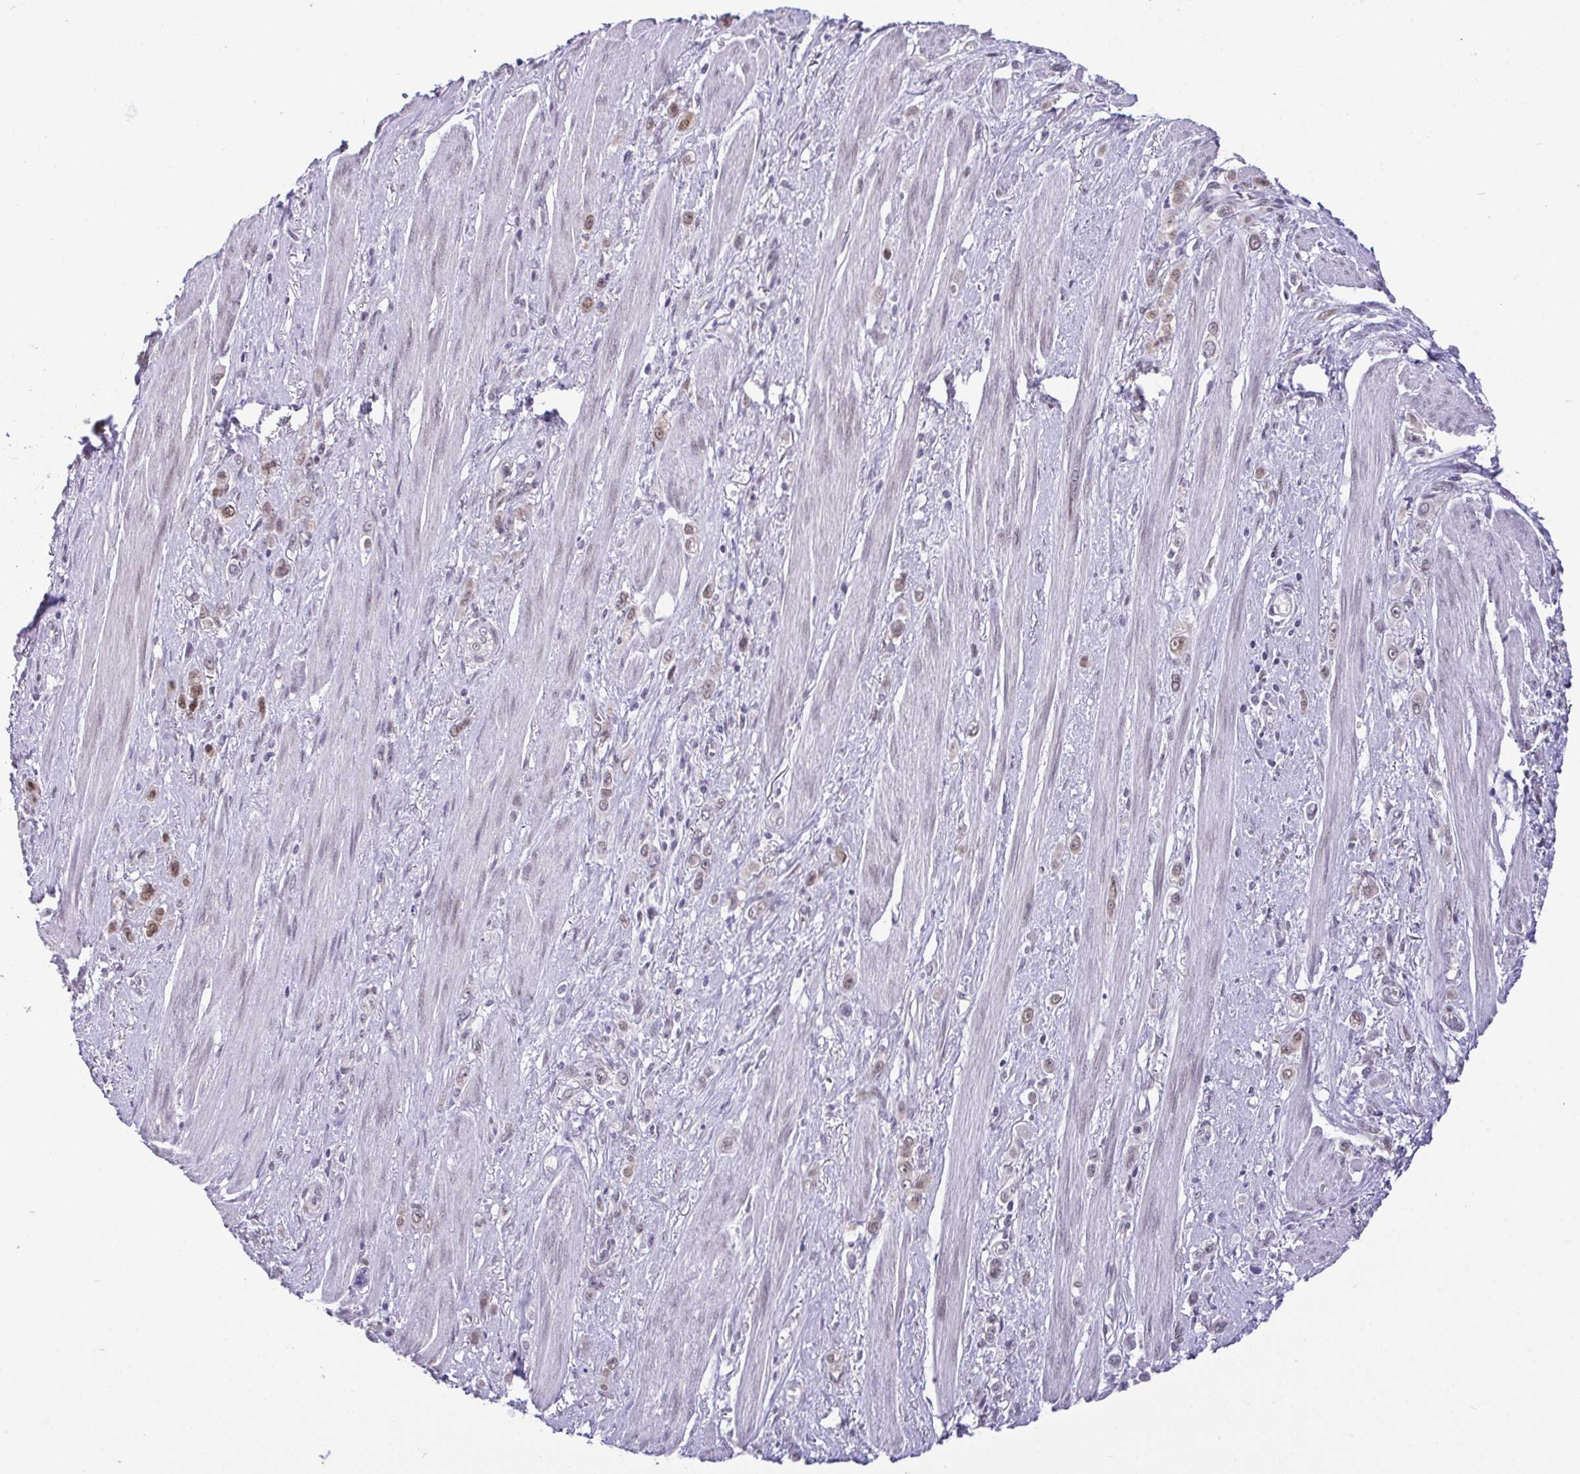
{"staining": {"intensity": "weak", "quantity": "25%-75%", "location": "nuclear"}, "tissue": "stomach cancer", "cell_type": "Tumor cells", "image_type": "cancer", "snomed": [{"axis": "morphology", "description": "Adenocarcinoma, NOS"}, {"axis": "topography", "description": "Stomach, upper"}], "caption": "Stomach cancer (adenocarcinoma) was stained to show a protein in brown. There is low levels of weak nuclear positivity in about 25%-75% of tumor cells.", "gene": "RBM3", "patient": {"sex": "male", "age": 75}}